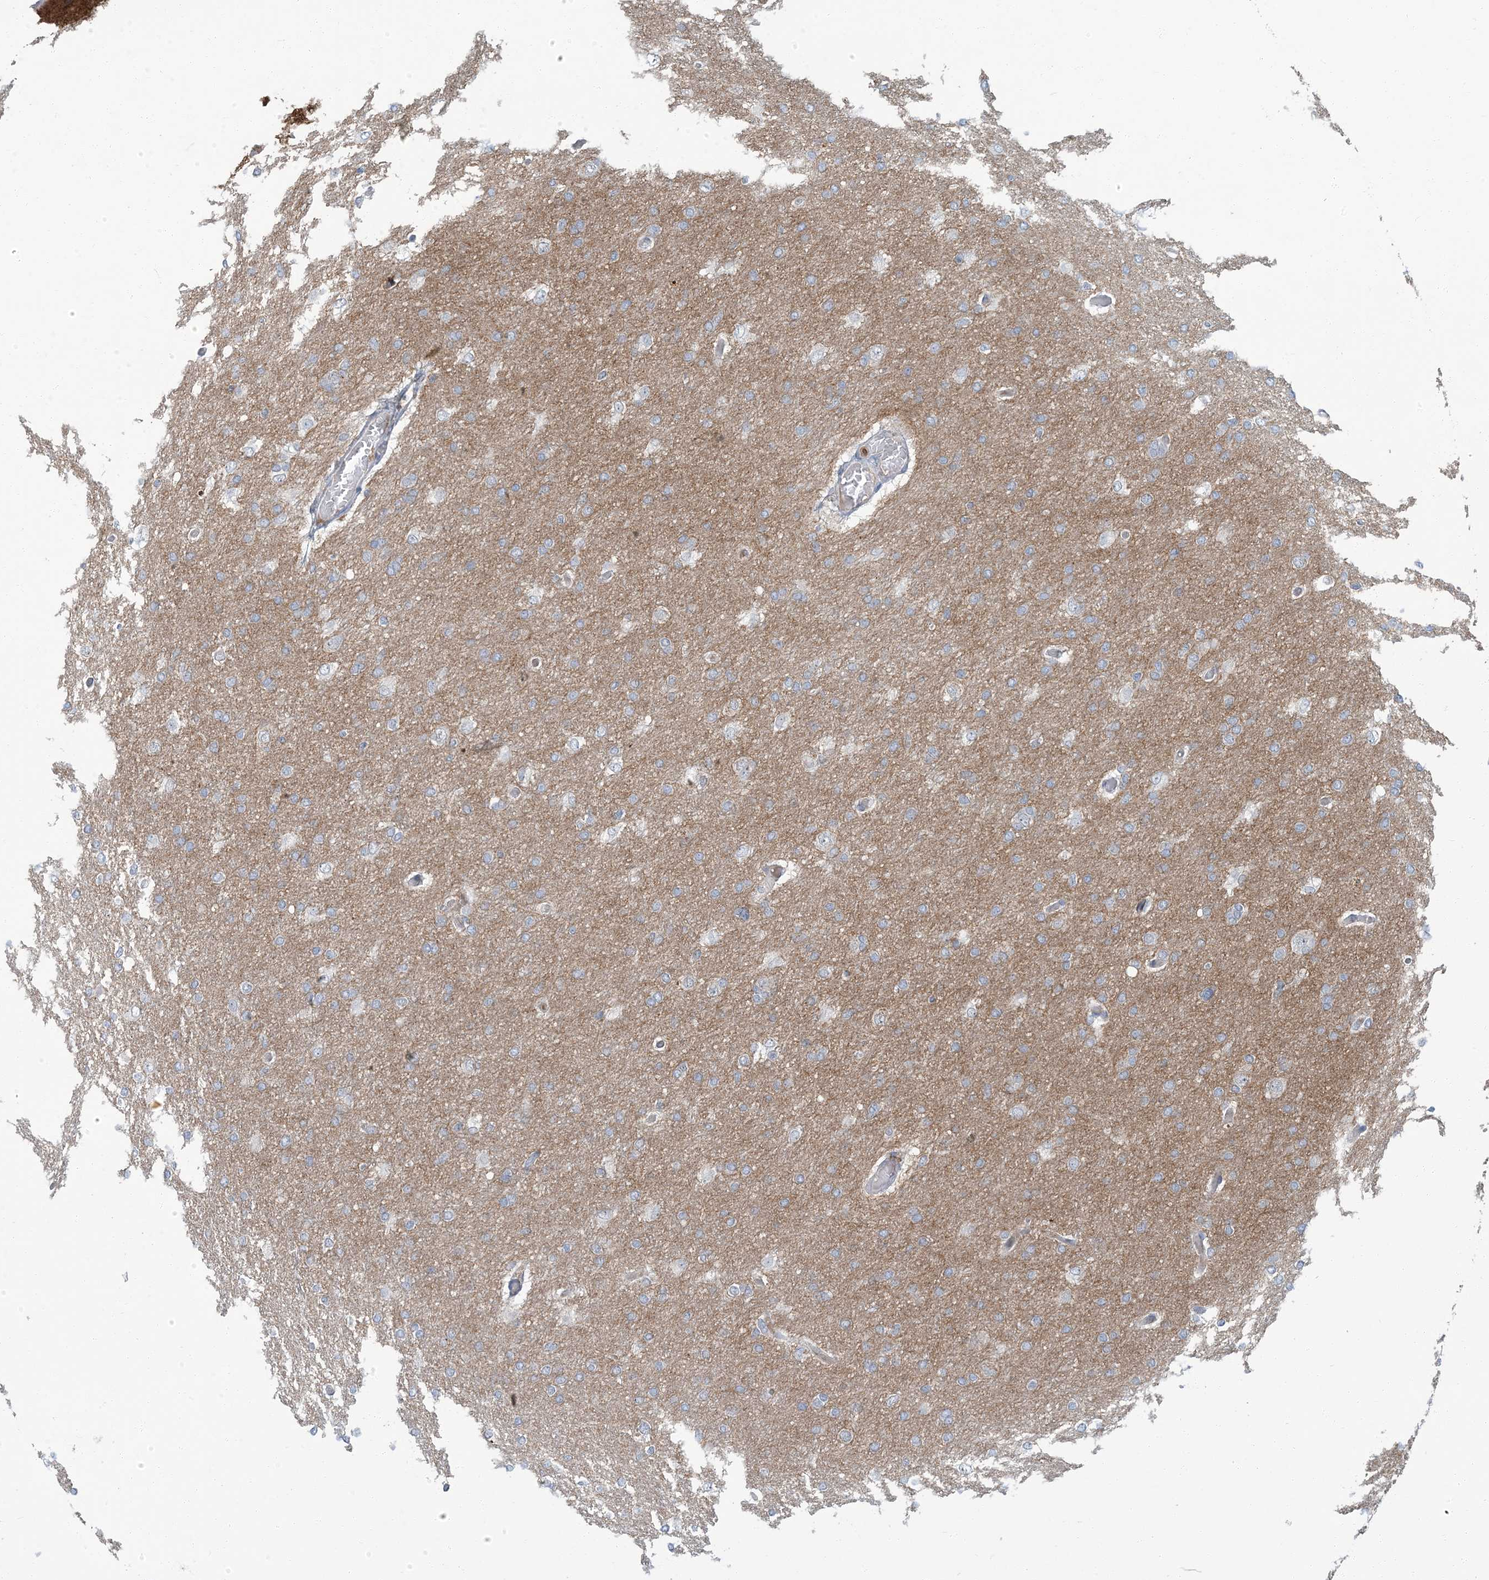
{"staining": {"intensity": "negative", "quantity": "none", "location": "none"}, "tissue": "glioma", "cell_type": "Tumor cells", "image_type": "cancer", "snomed": [{"axis": "morphology", "description": "Glioma, malignant, High grade"}, {"axis": "topography", "description": "Cerebral cortex"}], "caption": "Micrograph shows no protein positivity in tumor cells of malignant glioma (high-grade) tissue.", "gene": "EPHA4", "patient": {"sex": "female", "age": 36}}